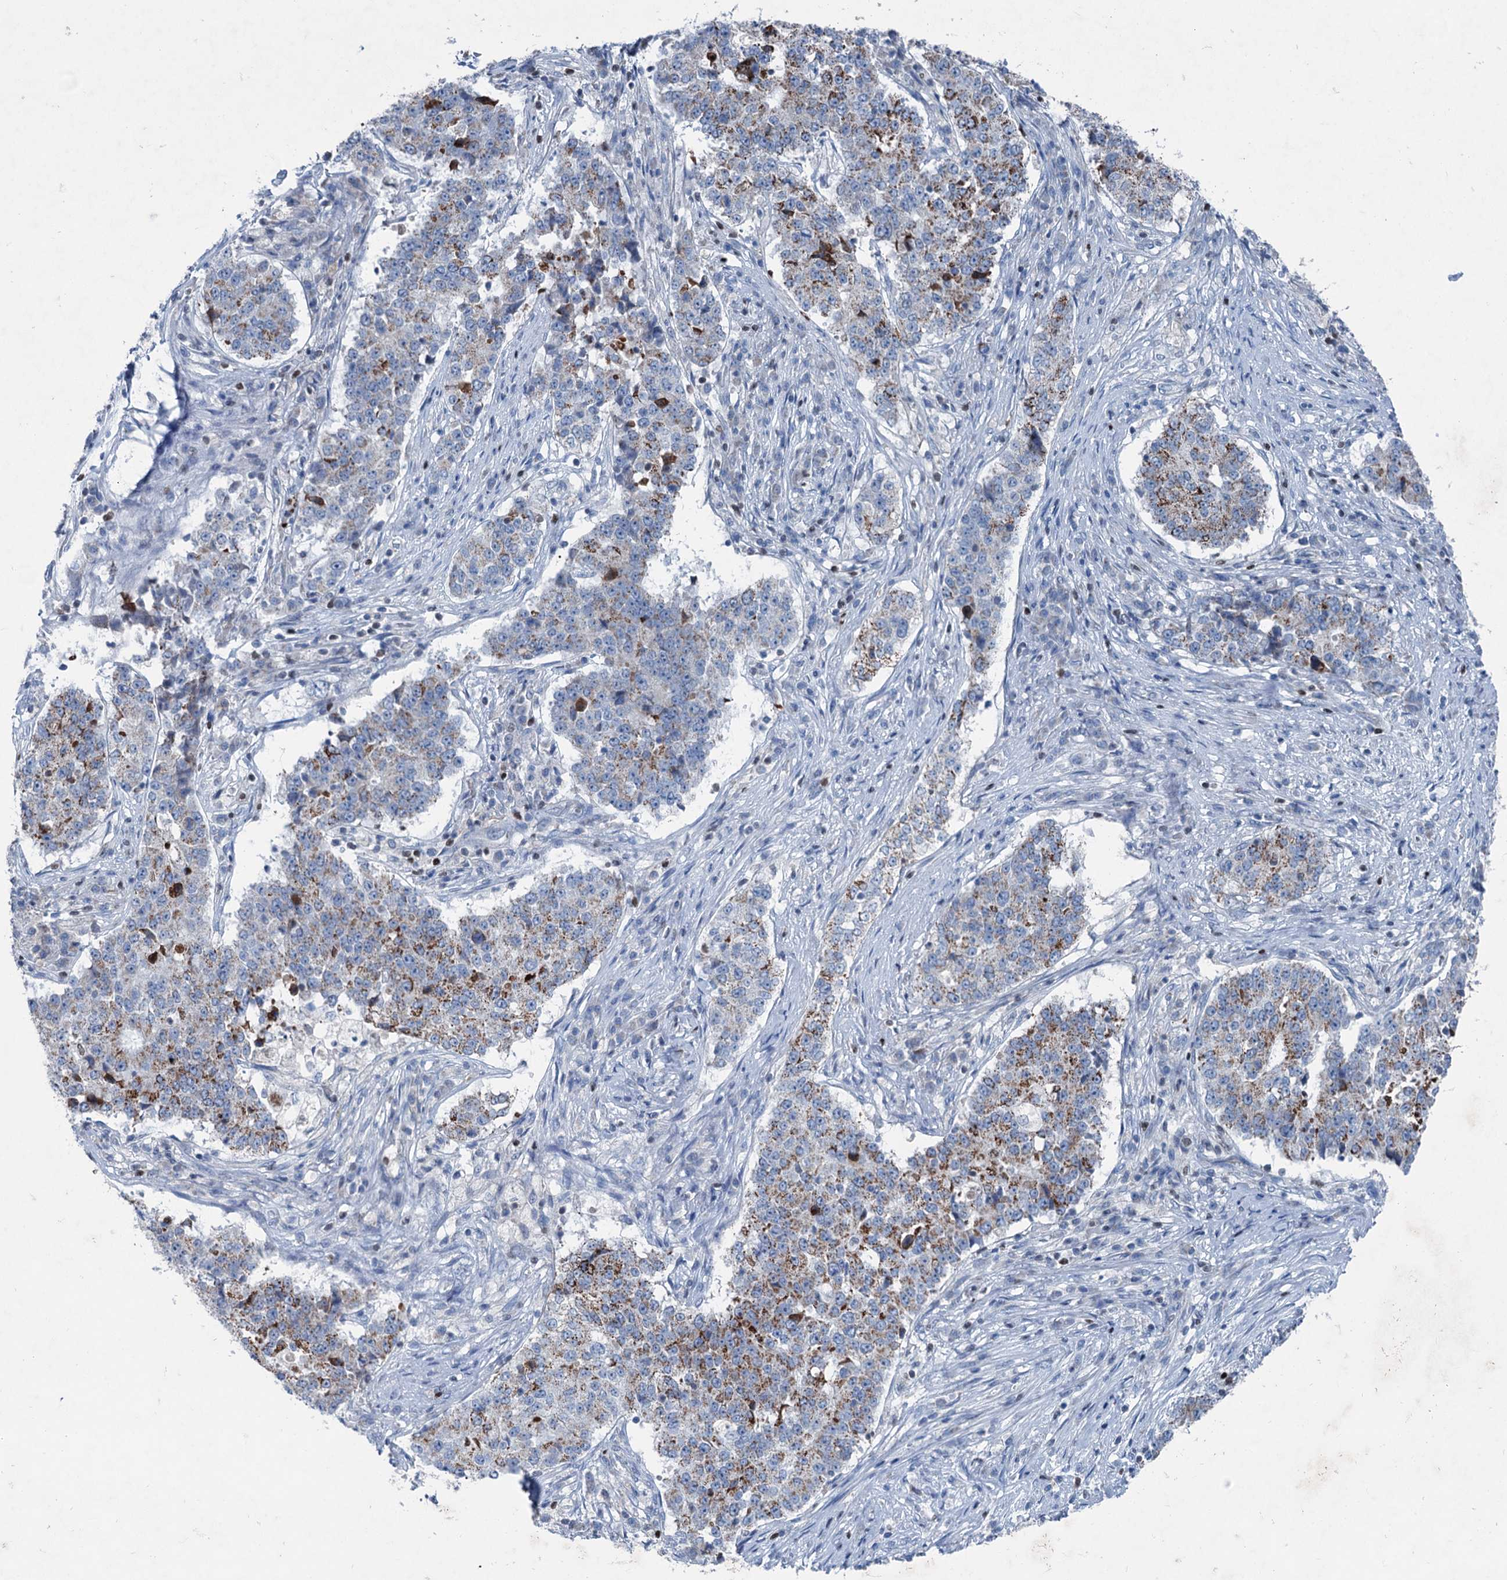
{"staining": {"intensity": "moderate", "quantity": ">75%", "location": "cytoplasmic/membranous"}, "tissue": "stomach cancer", "cell_type": "Tumor cells", "image_type": "cancer", "snomed": [{"axis": "morphology", "description": "Adenocarcinoma, NOS"}, {"axis": "topography", "description": "Stomach"}], "caption": "Protein expression analysis of human stomach cancer reveals moderate cytoplasmic/membranous expression in about >75% of tumor cells. Using DAB (3,3'-diaminobenzidine) (brown) and hematoxylin (blue) stains, captured at high magnification using brightfield microscopy.", "gene": "ELP4", "patient": {"sex": "male", "age": 59}}